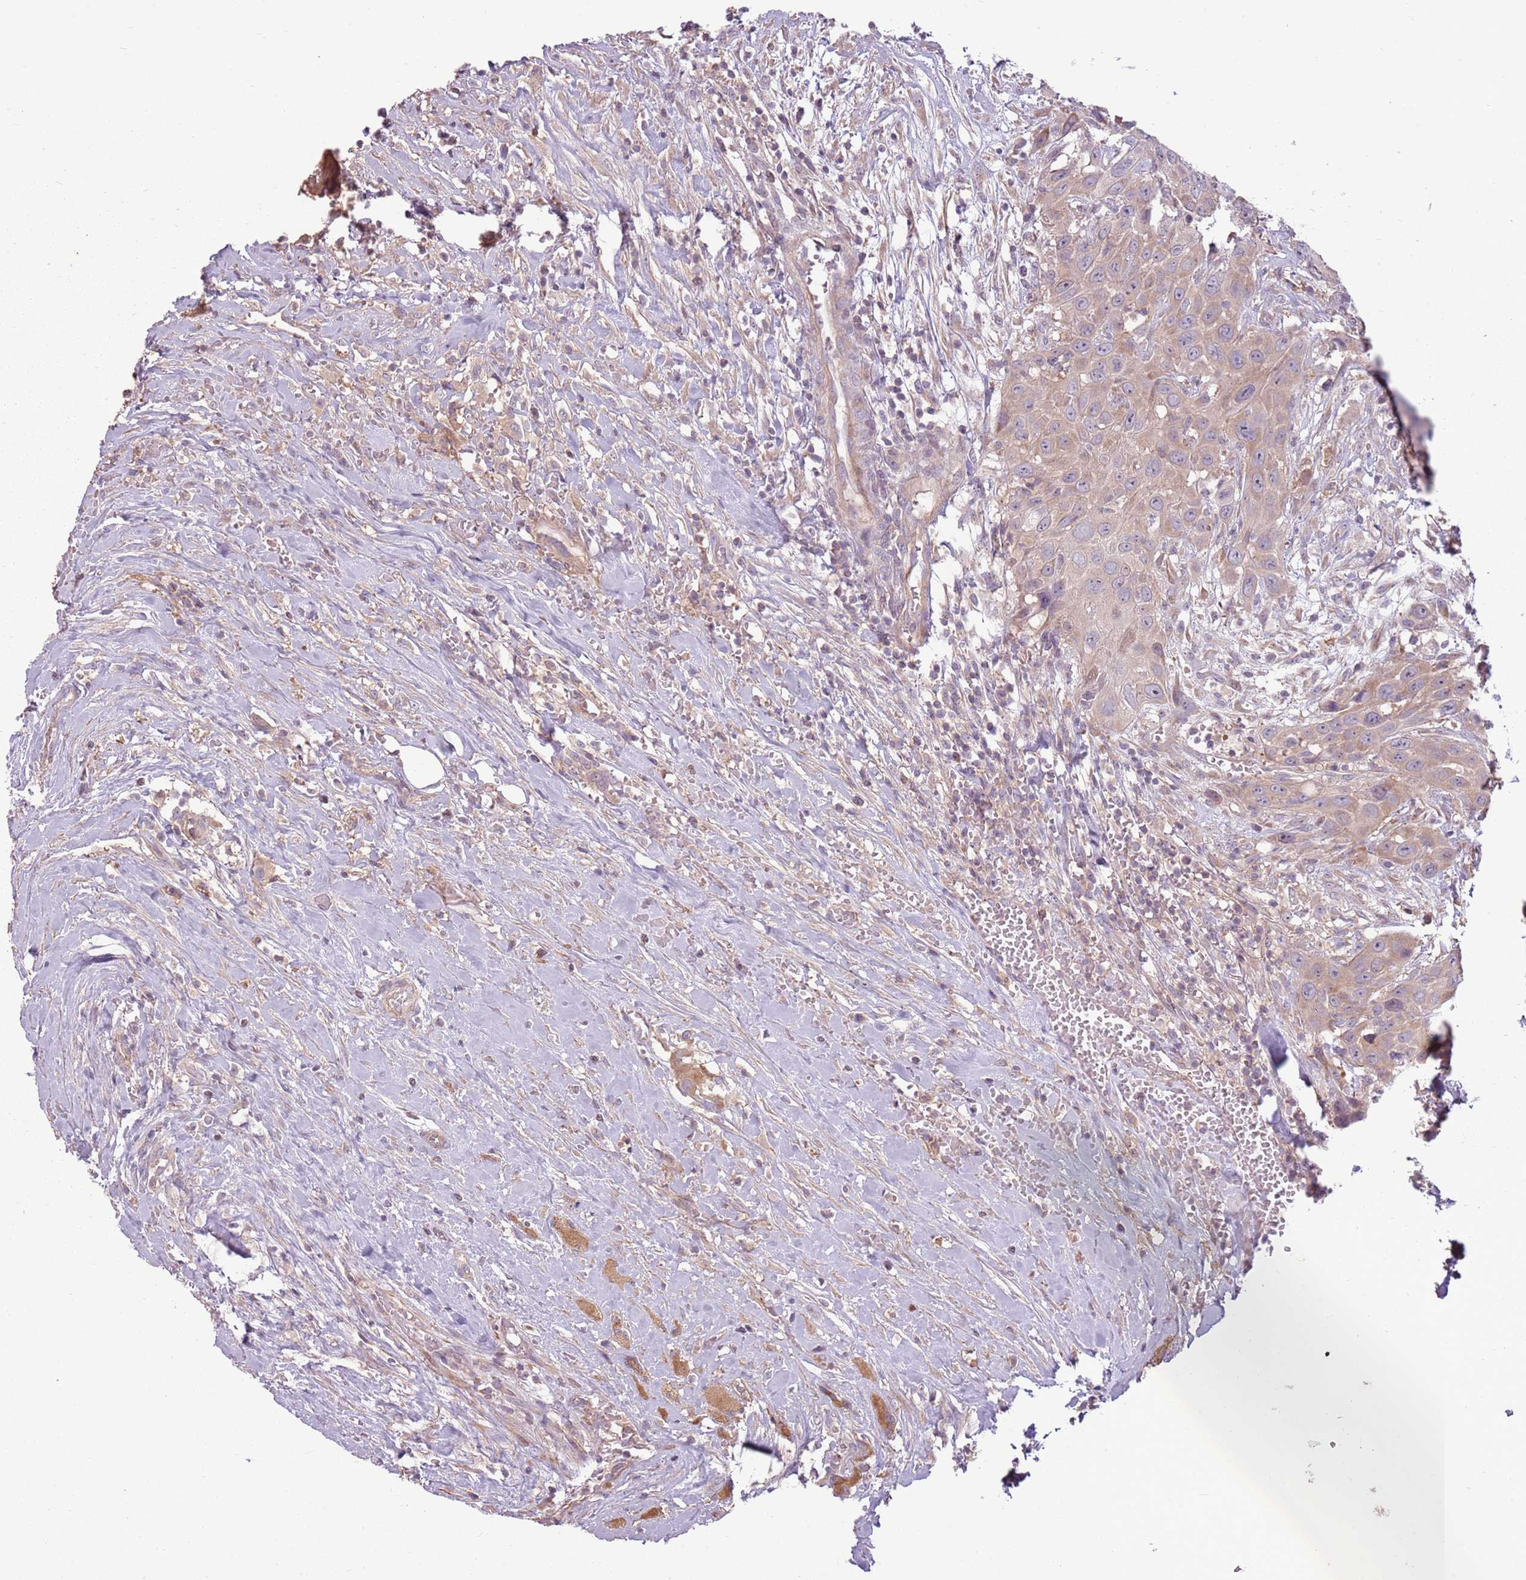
{"staining": {"intensity": "weak", "quantity": "25%-75%", "location": "cytoplasmic/membranous"}, "tissue": "head and neck cancer", "cell_type": "Tumor cells", "image_type": "cancer", "snomed": [{"axis": "morphology", "description": "Squamous cell carcinoma, NOS"}, {"axis": "topography", "description": "Head-Neck"}], "caption": "There is low levels of weak cytoplasmic/membranous staining in tumor cells of head and neck cancer (squamous cell carcinoma), as demonstrated by immunohistochemical staining (brown color).", "gene": "RPL21", "patient": {"sex": "male", "age": 81}}